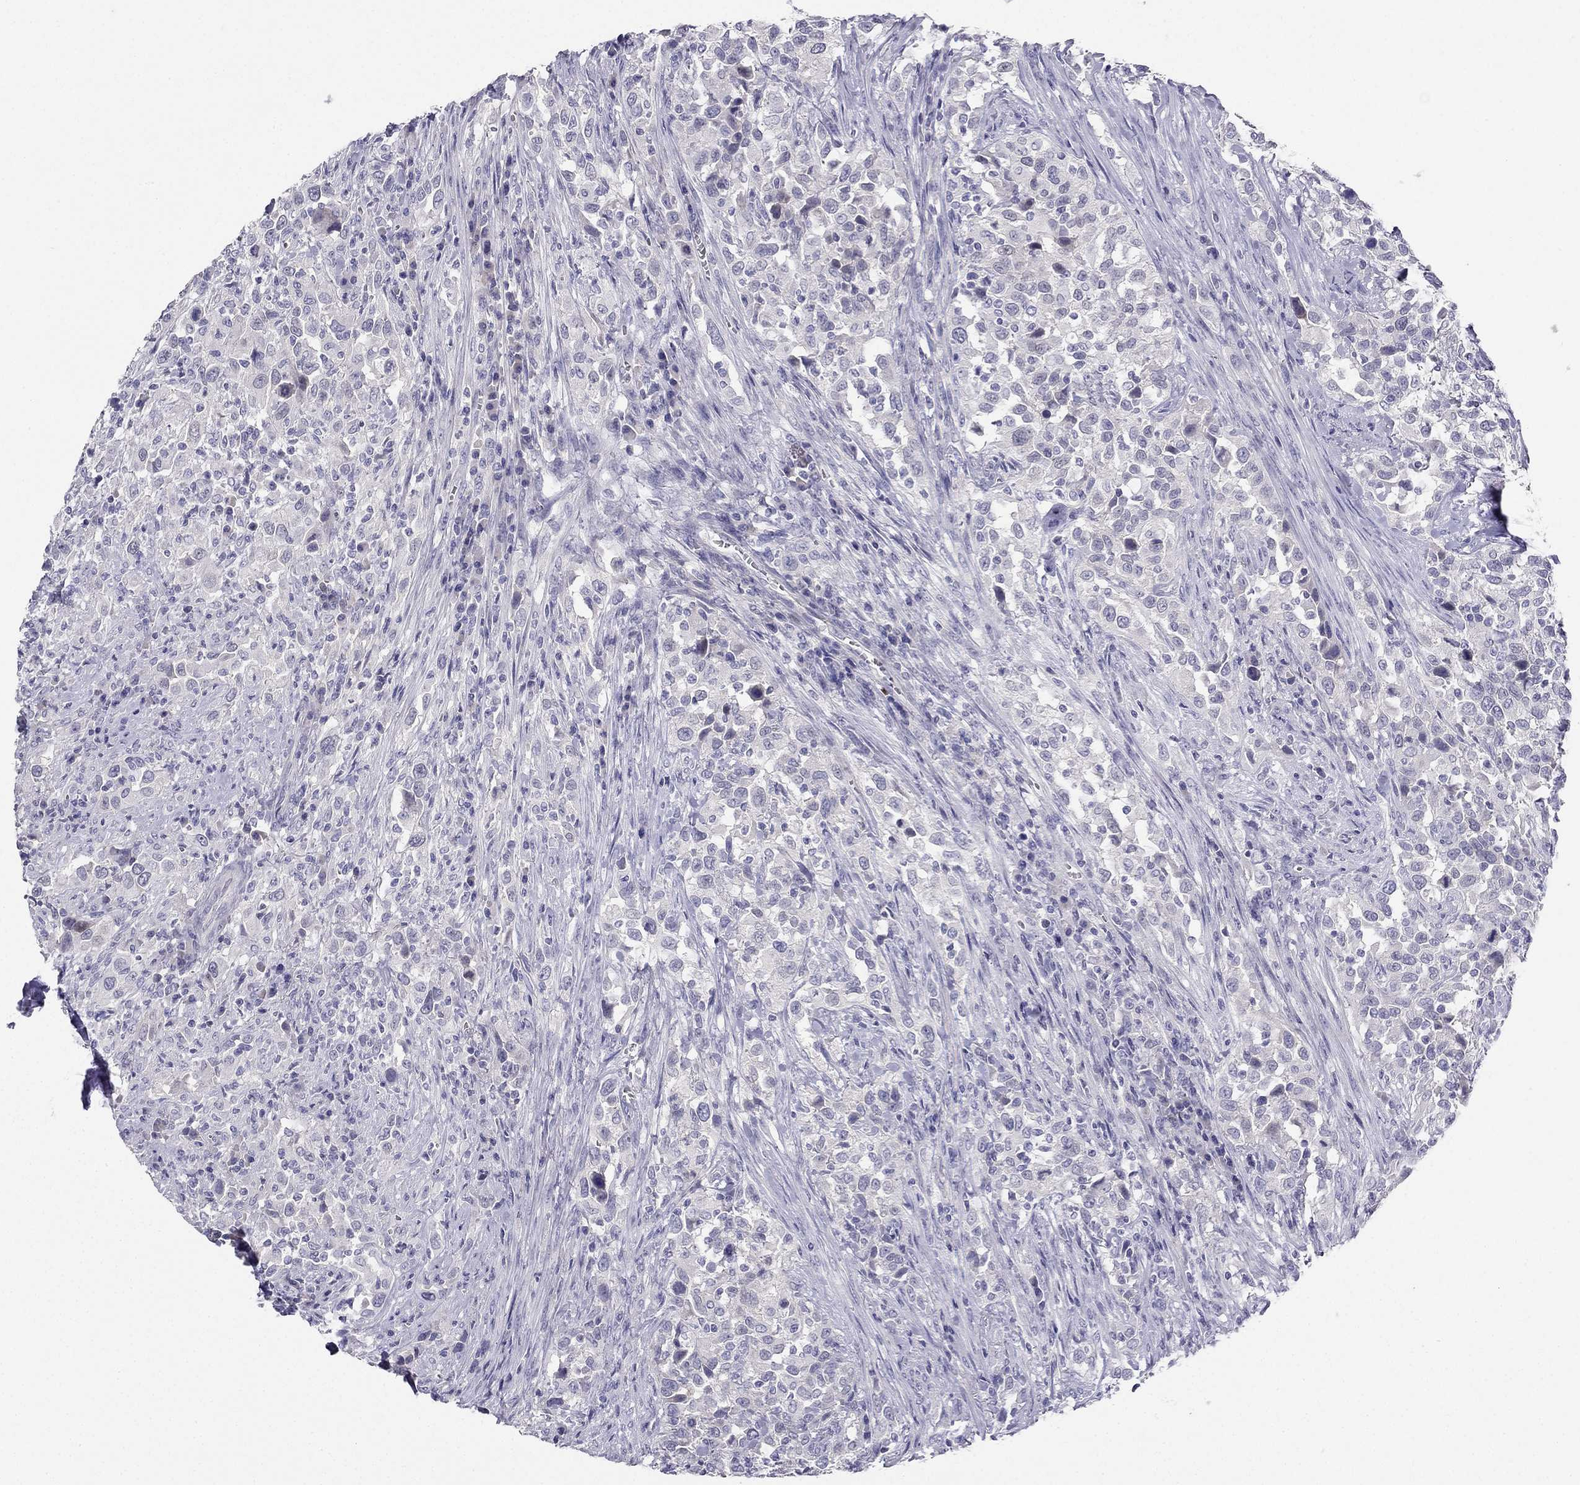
{"staining": {"intensity": "negative", "quantity": "none", "location": "none"}, "tissue": "urothelial cancer", "cell_type": "Tumor cells", "image_type": "cancer", "snomed": [{"axis": "morphology", "description": "Urothelial carcinoma, NOS"}, {"axis": "morphology", "description": "Urothelial carcinoma, High grade"}, {"axis": "topography", "description": "Urinary bladder"}], "caption": "IHC histopathology image of transitional cell carcinoma stained for a protein (brown), which shows no expression in tumor cells.", "gene": "RSPH14", "patient": {"sex": "female", "age": 64}}